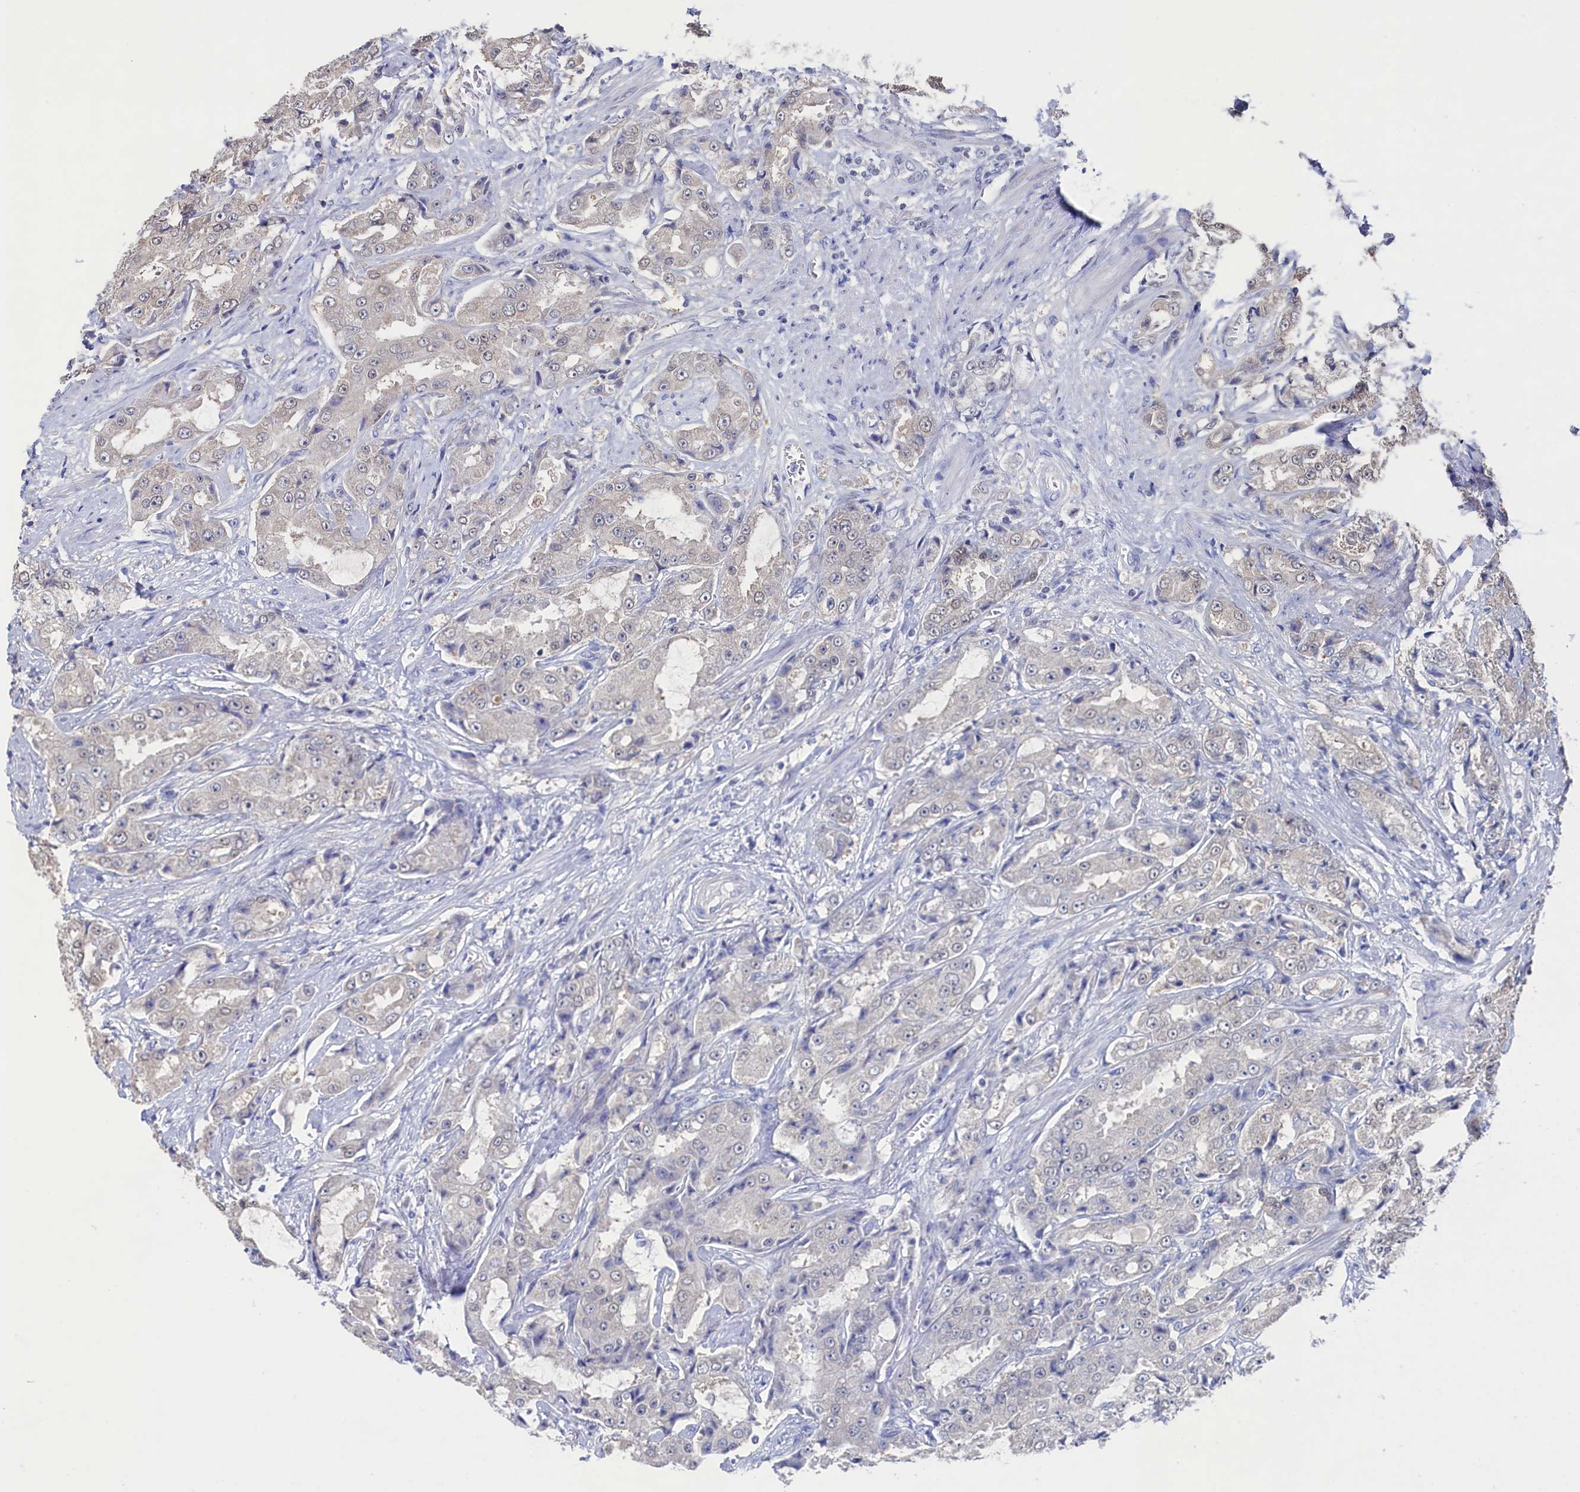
{"staining": {"intensity": "weak", "quantity": "<25%", "location": "nuclear"}, "tissue": "prostate cancer", "cell_type": "Tumor cells", "image_type": "cancer", "snomed": [{"axis": "morphology", "description": "Adenocarcinoma, High grade"}, {"axis": "topography", "description": "Prostate"}], "caption": "Immunohistochemistry (IHC) image of prostate cancer (adenocarcinoma (high-grade)) stained for a protein (brown), which demonstrates no expression in tumor cells.", "gene": "C11orf54", "patient": {"sex": "male", "age": 73}}